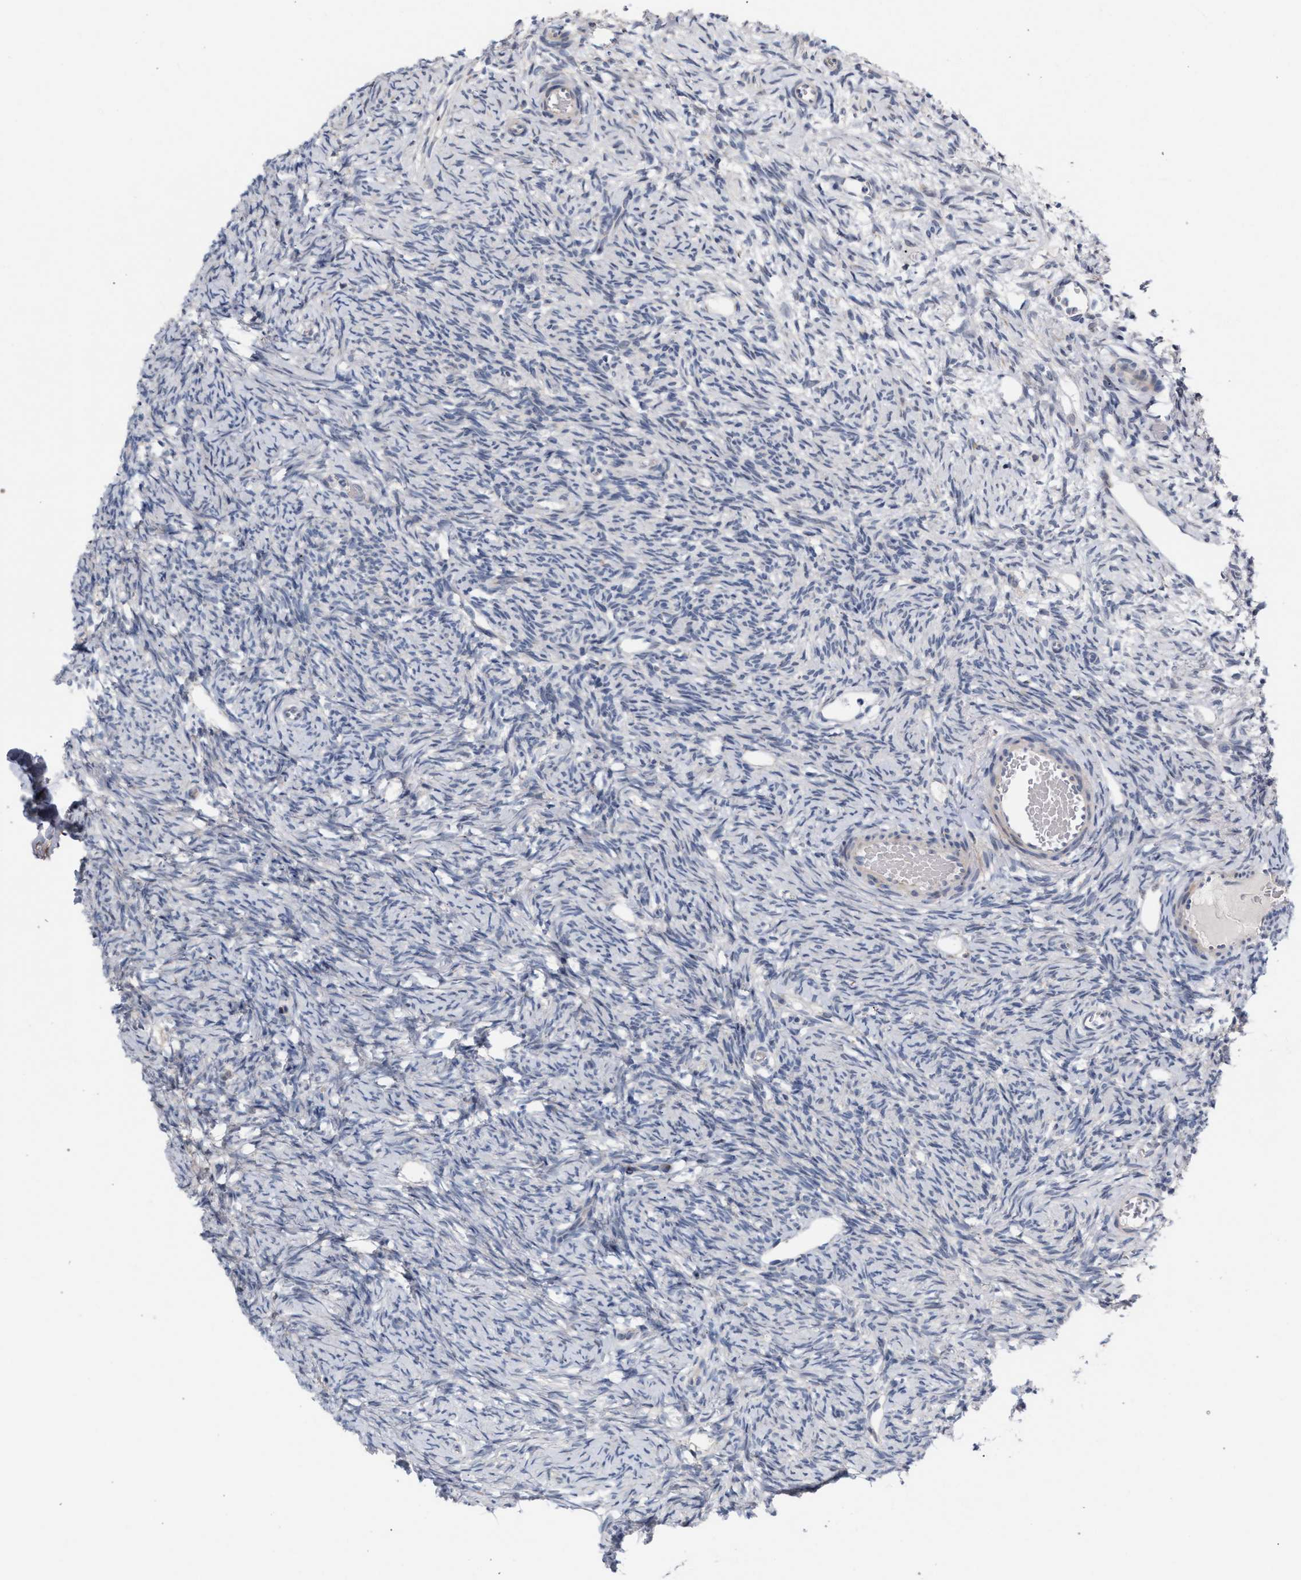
{"staining": {"intensity": "negative", "quantity": "none", "location": "none"}, "tissue": "ovary", "cell_type": "Ovarian stroma cells", "image_type": "normal", "snomed": [{"axis": "morphology", "description": "Normal tissue, NOS"}, {"axis": "topography", "description": "Ovary"}], "caption": "Immunohistochemical staining of normal human ovary shows no significant positivity in ovarian stroma cells. (Stains: DAB immunohistochemistry with hematoxylin counter stain, Microscopy: brightfield microscopy at high magnification).", "gene": "RNF135", "patient": {"sex": "female", "age": 33}}